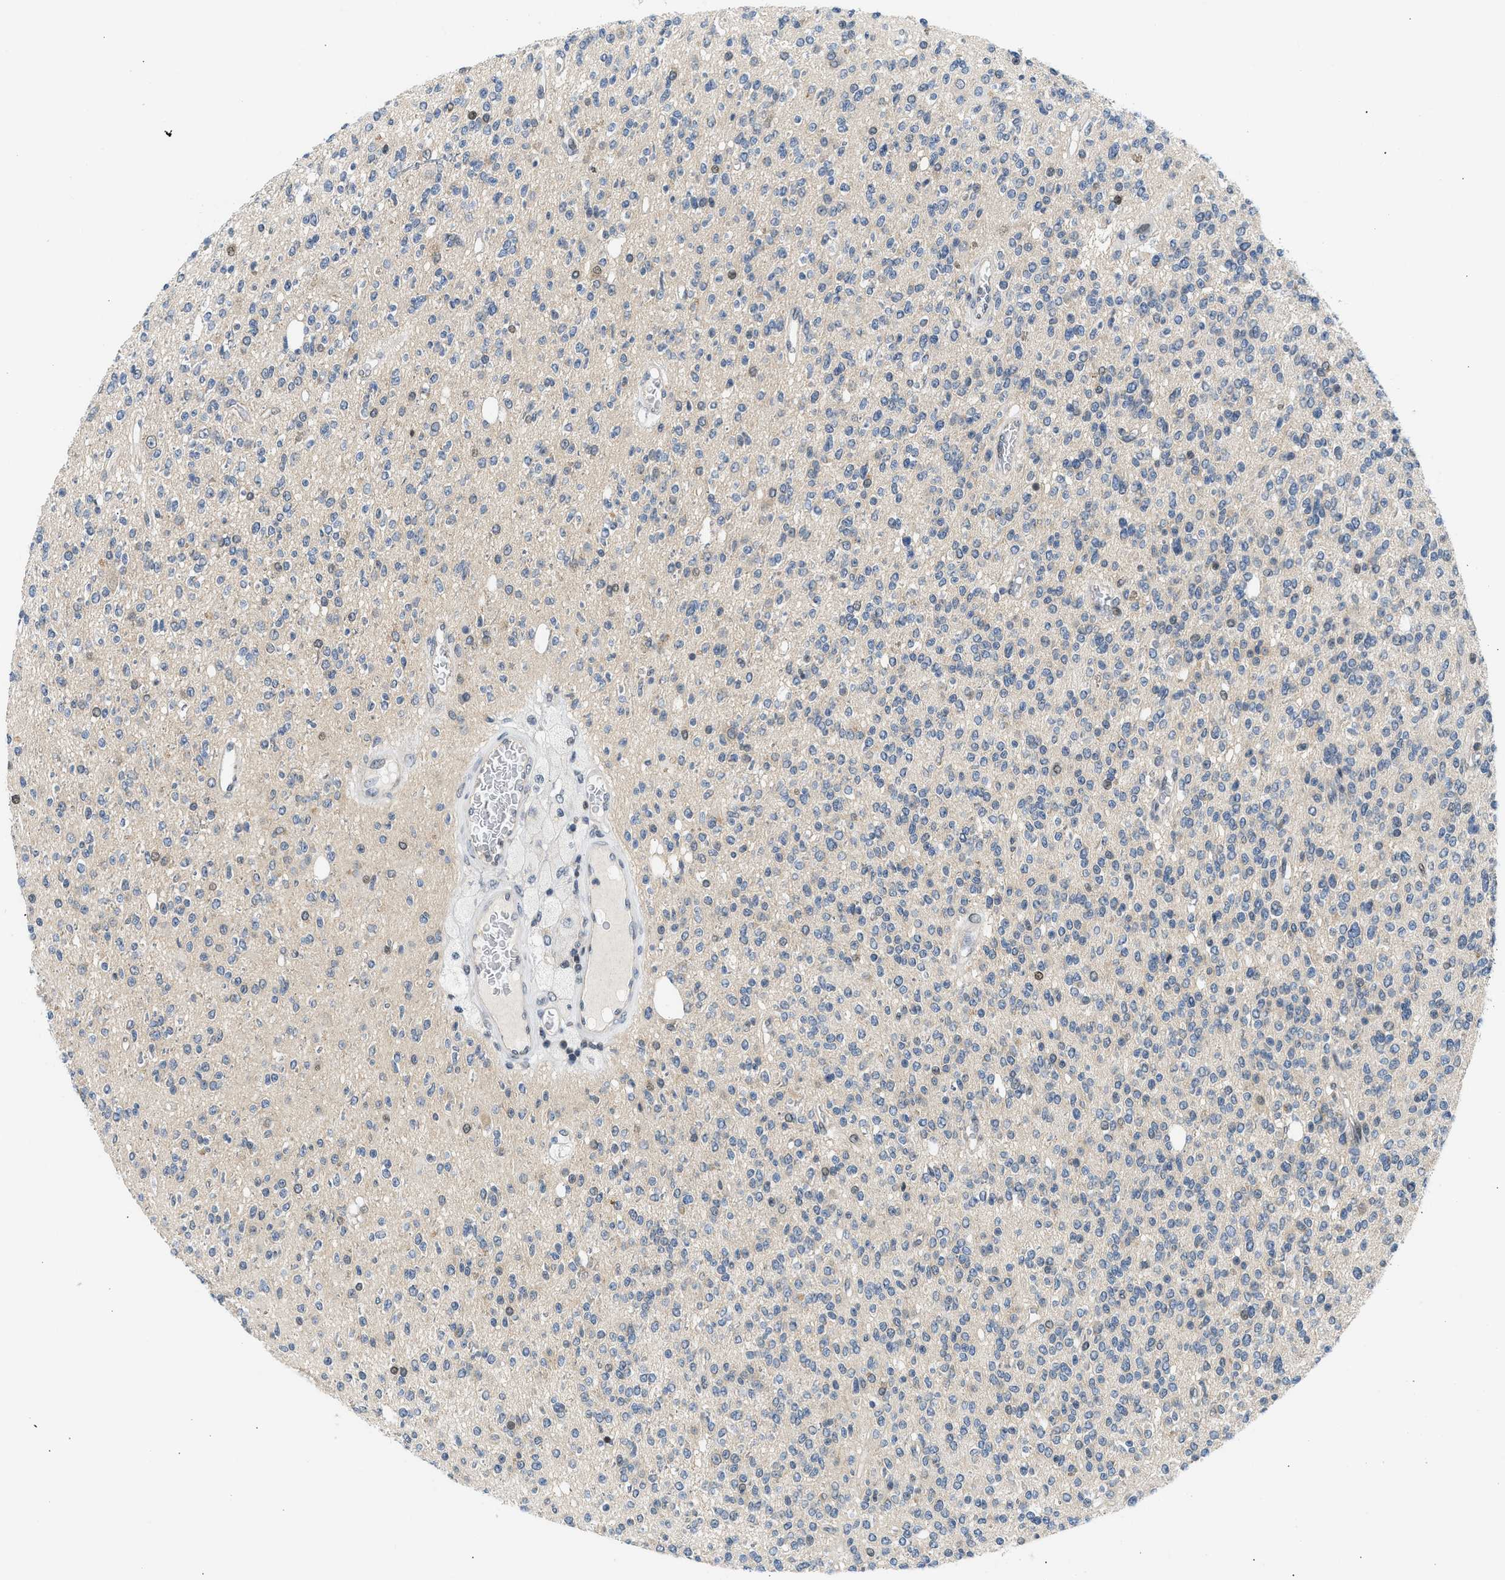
{"staining": {"intensity": "weak", "quantity": "<25%", "location": "nuclear"}, "tissue": "glioma", "cell_type": "Tumor cells", "image_type": "cancer", "snomed": [{"axis": "morphology", "description": "Glioma, malignant, High grade"}, {"axis": "topography", "description": "Brain"}], "caption": "This photomicrograph is of glioma stained with IHC to label a protein in brown with the nuclei are counter-stained blue. There is no positivity in tumor cells.", "gene": "OLIG3", "patient": {"sex": "male", "age": 34}}